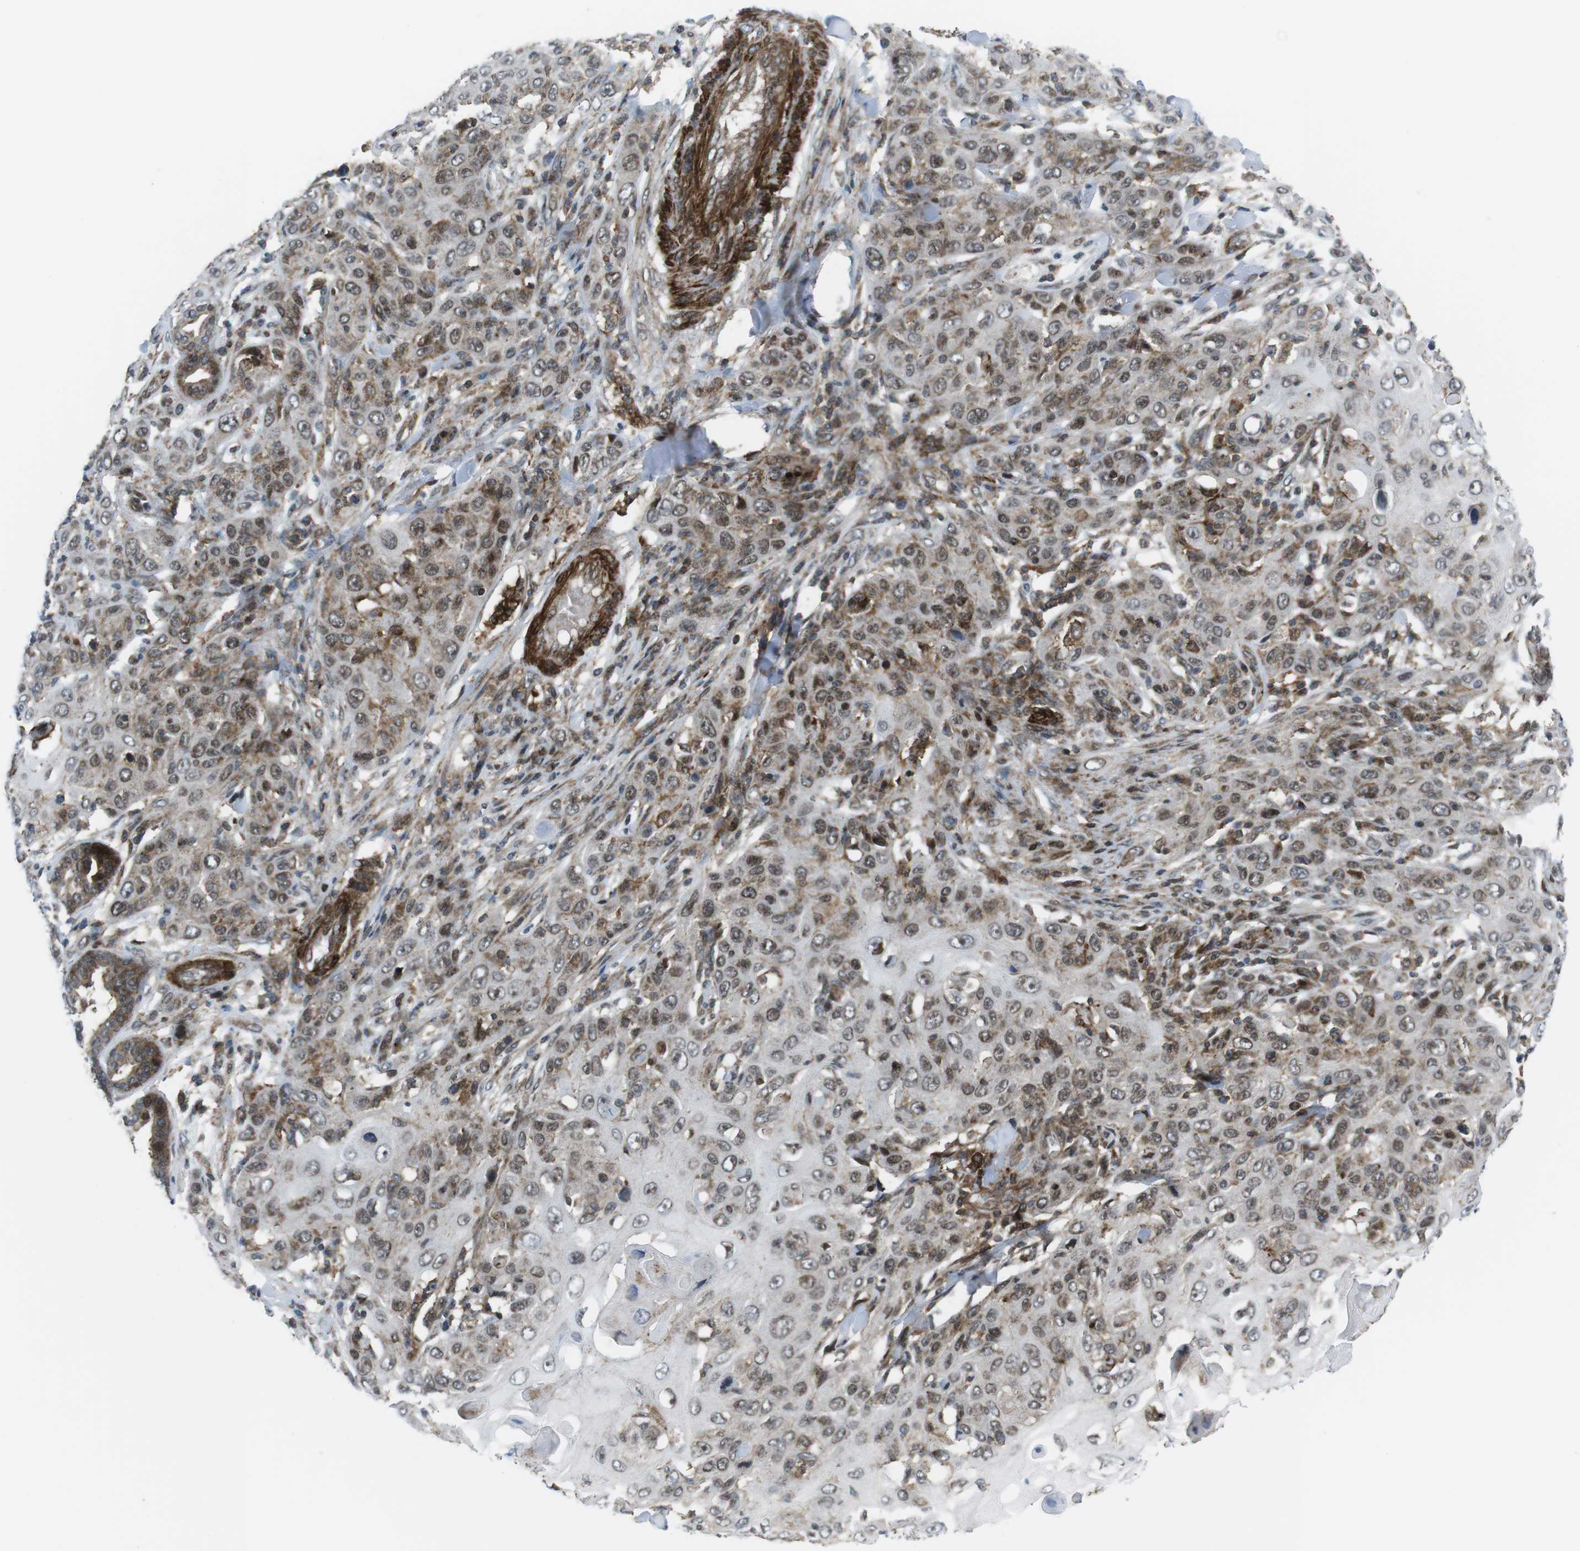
{"staining": {"intensity": "moderate", "quantity": "25%-75%", "location": "cytoplasmic/membranous,nuclear"}, "tissue": "skin cancer", "cell_type": "Tumor cells", "image_type": "cancer", "snomed": [{"axis": "morphology", "description": "Squamous cell carcinoma, NOS"}, {"axis": "topography", "description": "Skin"}], "caption": "Skin squamous cell carcinoma stained with immunohistochemistry (IHC) displays moderate cytoplasmic/membranous and nuclear staining in approximately 25%-75% of tumor cells. The protein is stained brown, and the nuclei are stained in blue (DAB (3,3'-diaminobenzidine) IHC with brightfield microscopy, high magnification).", "gene": "CUL7", "patient": {"sex": "female", "age": 88}}